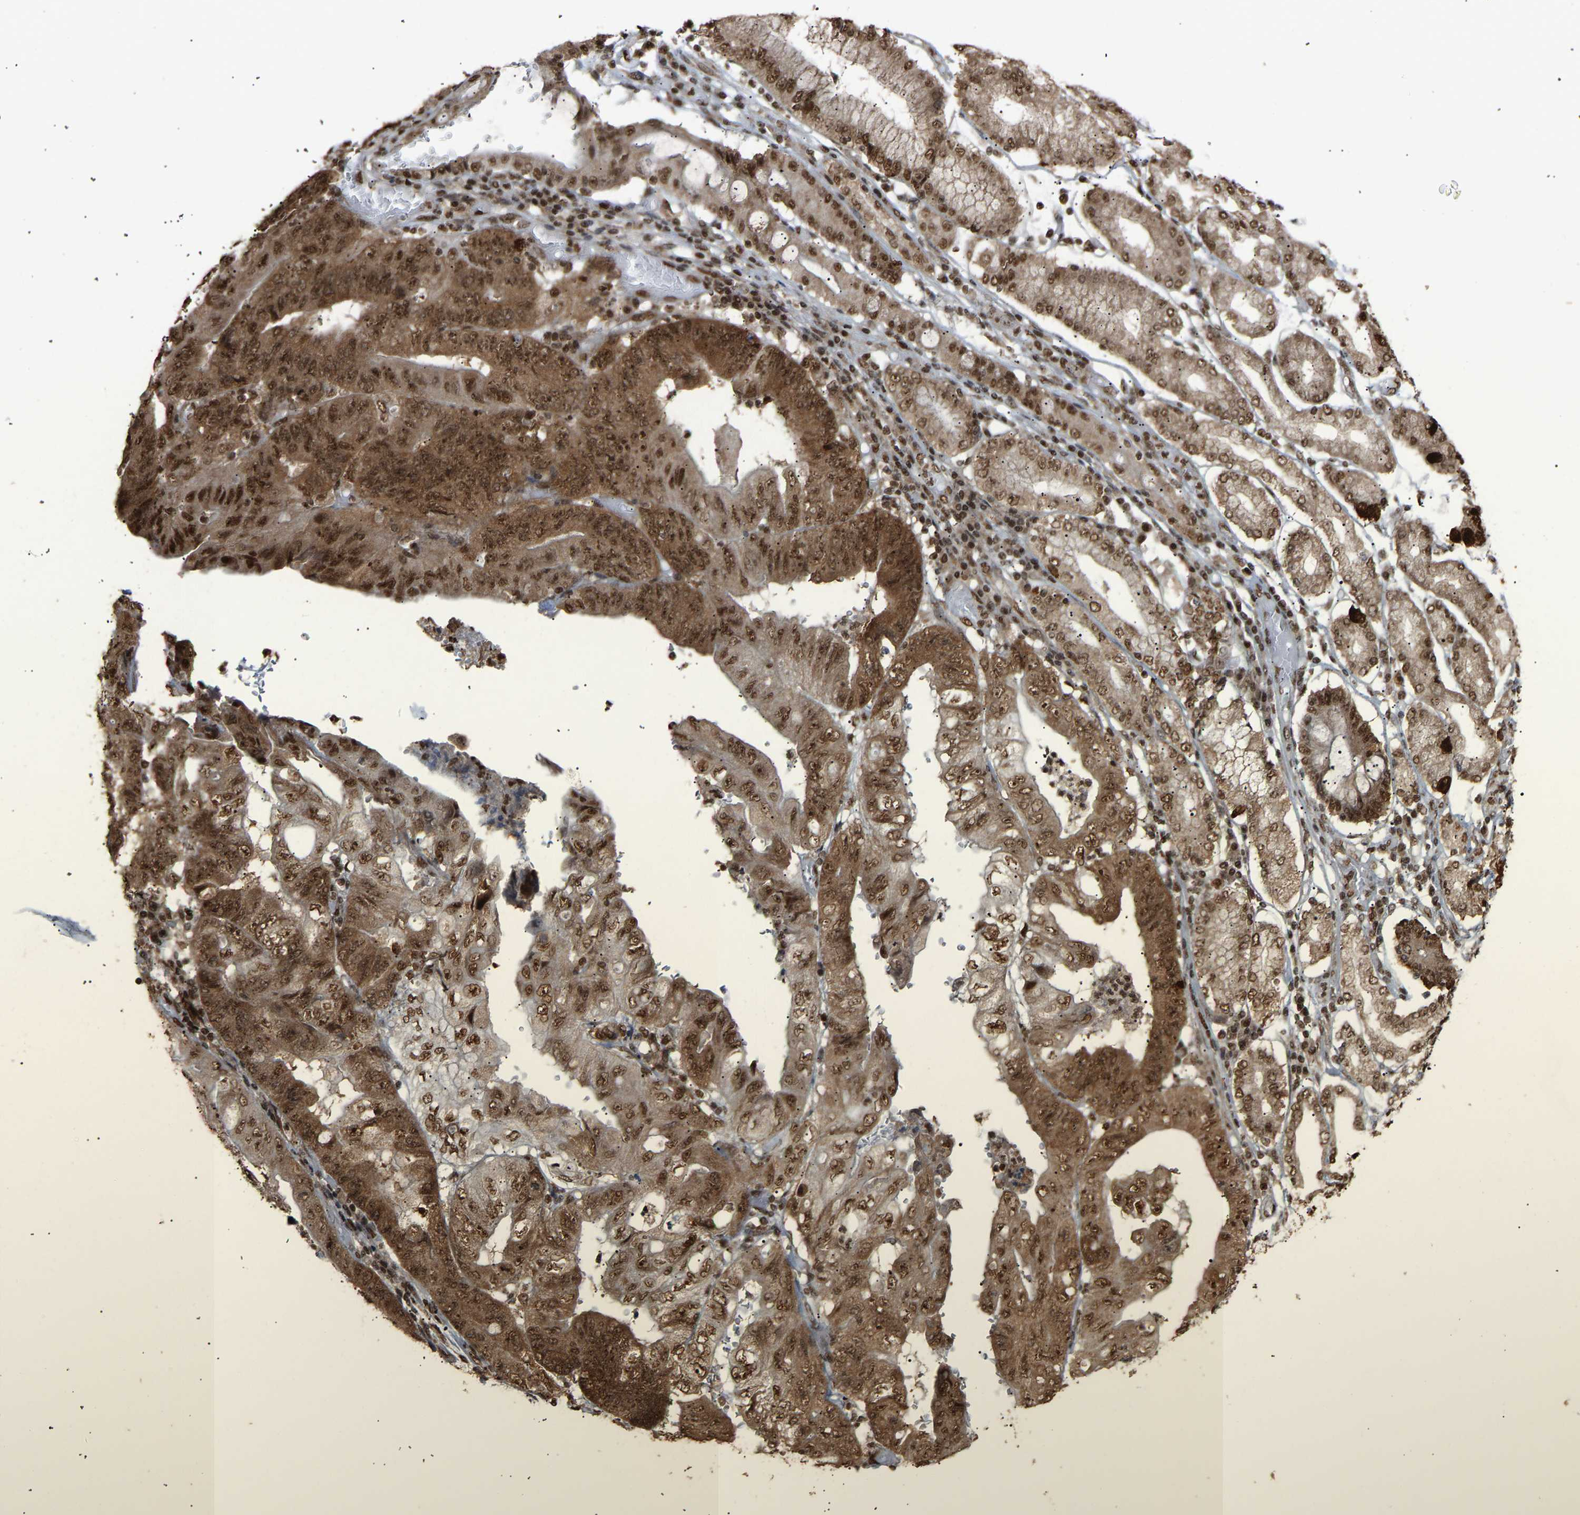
{"staining": {"intensity": "strong", "quantity": ">75%", "location": "cytoplasmic/membranous,nuclear"}, "tissue": "stomach cancer", "cell_type": "Tumor cells", "image_type": "cancer", "snomed": [{"axis": "morphology", "description": "Adenocarcinoma, NOS"}, {"axis": "topography", "description": "Stomach"}], "caption": "Human stomach cancer stained for a protein (brown) exhibits strong cytoplasmic/membranous and nuclear positive positivity in about >75% of tumor cells.", "gene": "ALYREF", "patient": {"sex": "female", "age": 73}}